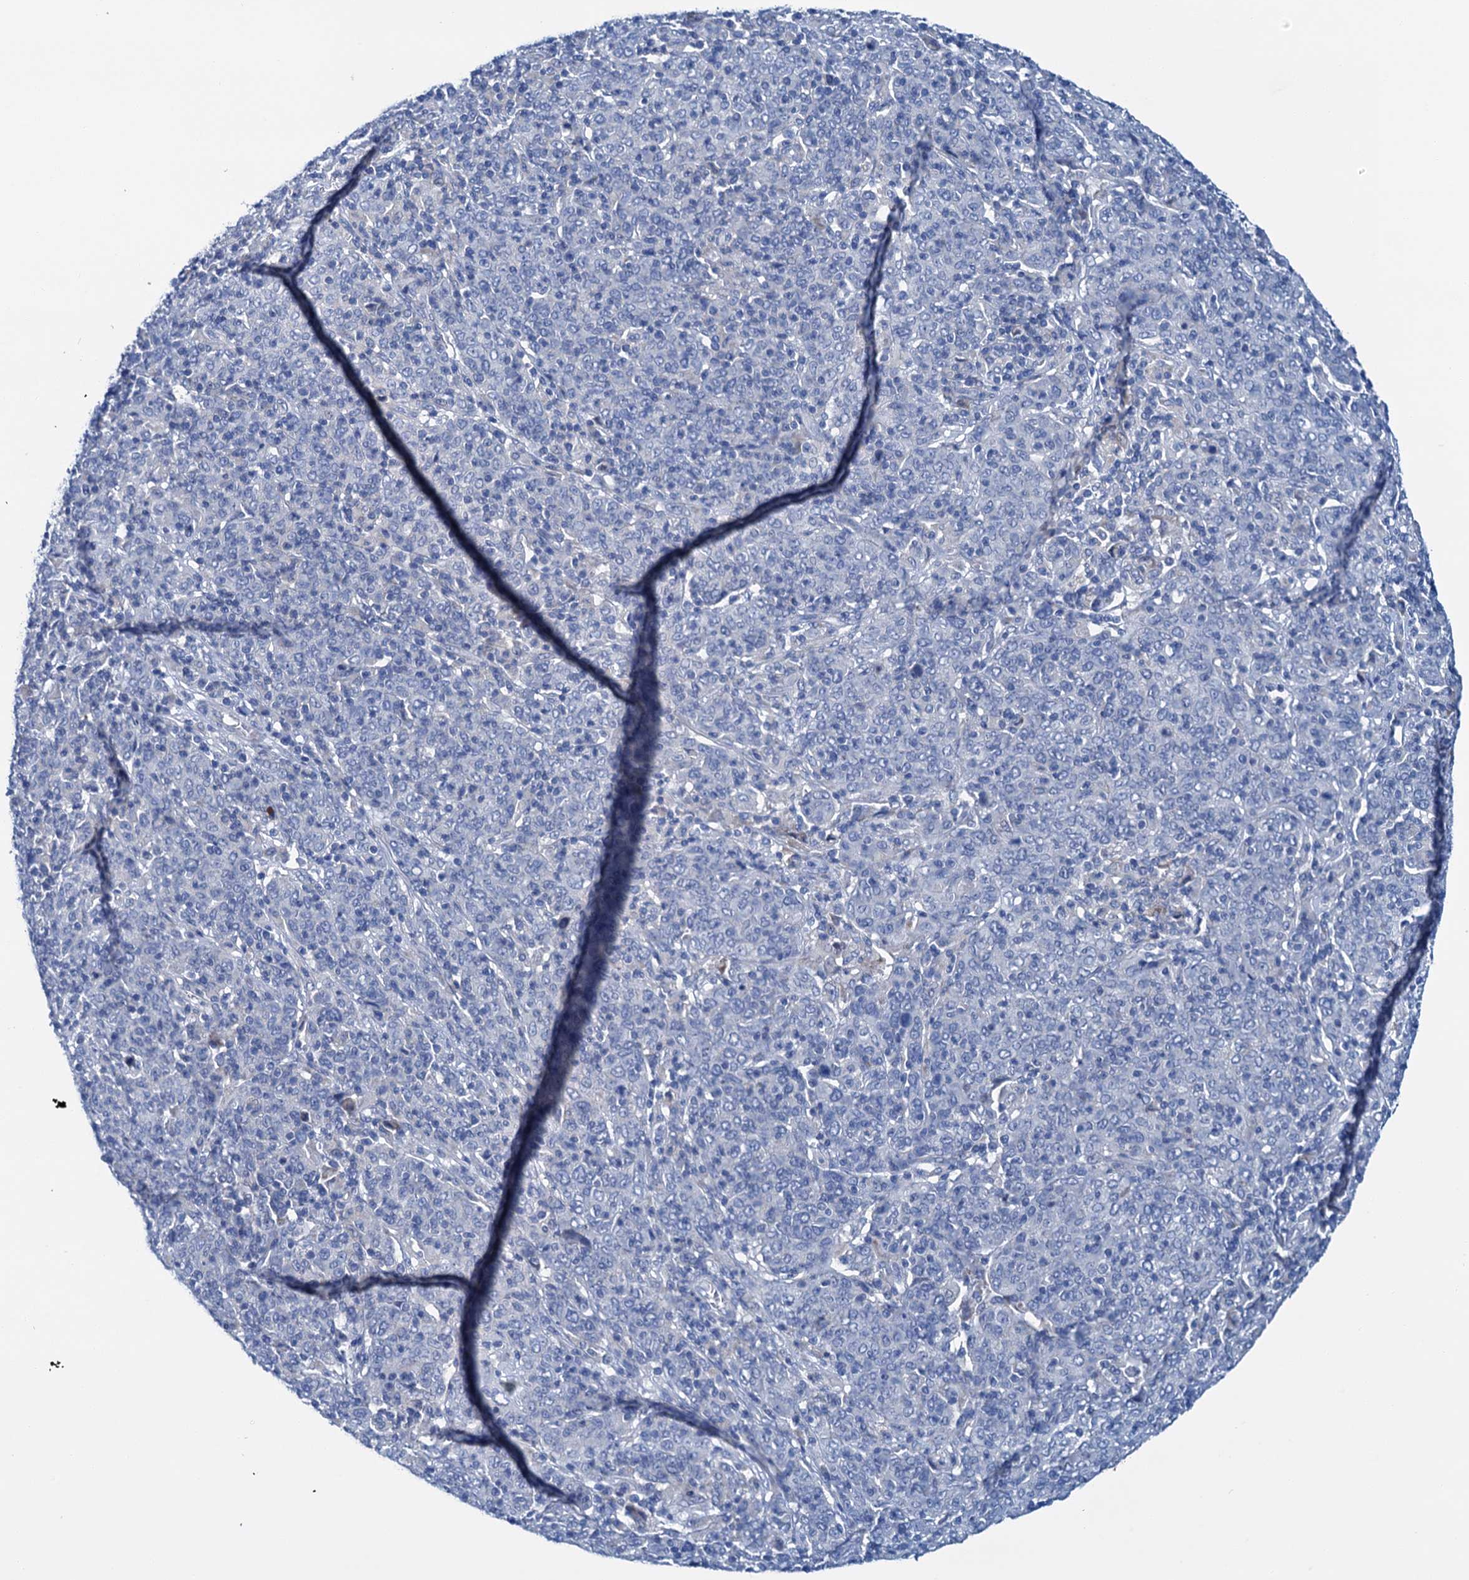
{"staining": {"intensity": "negative", "quantity": "none", "location": "none"}, "tissue": "cervical cancer", "cell_type": "Tumor cells", "image_type": "cancer", "snomed": [{"axis": "morphology", "description": "Squamous cell carcinoma, NOS"}, {"axis": "topography", "description": "Cervix"}], "caption": "An immunohistochemistry photomicrograph of cervical squamous cell carcinoma is shown. There is no staining in tumor cells of cervical squamous cell carcinoma.", "gene": "KNDC1", "patient": {"sex": "female", "age": 67}}